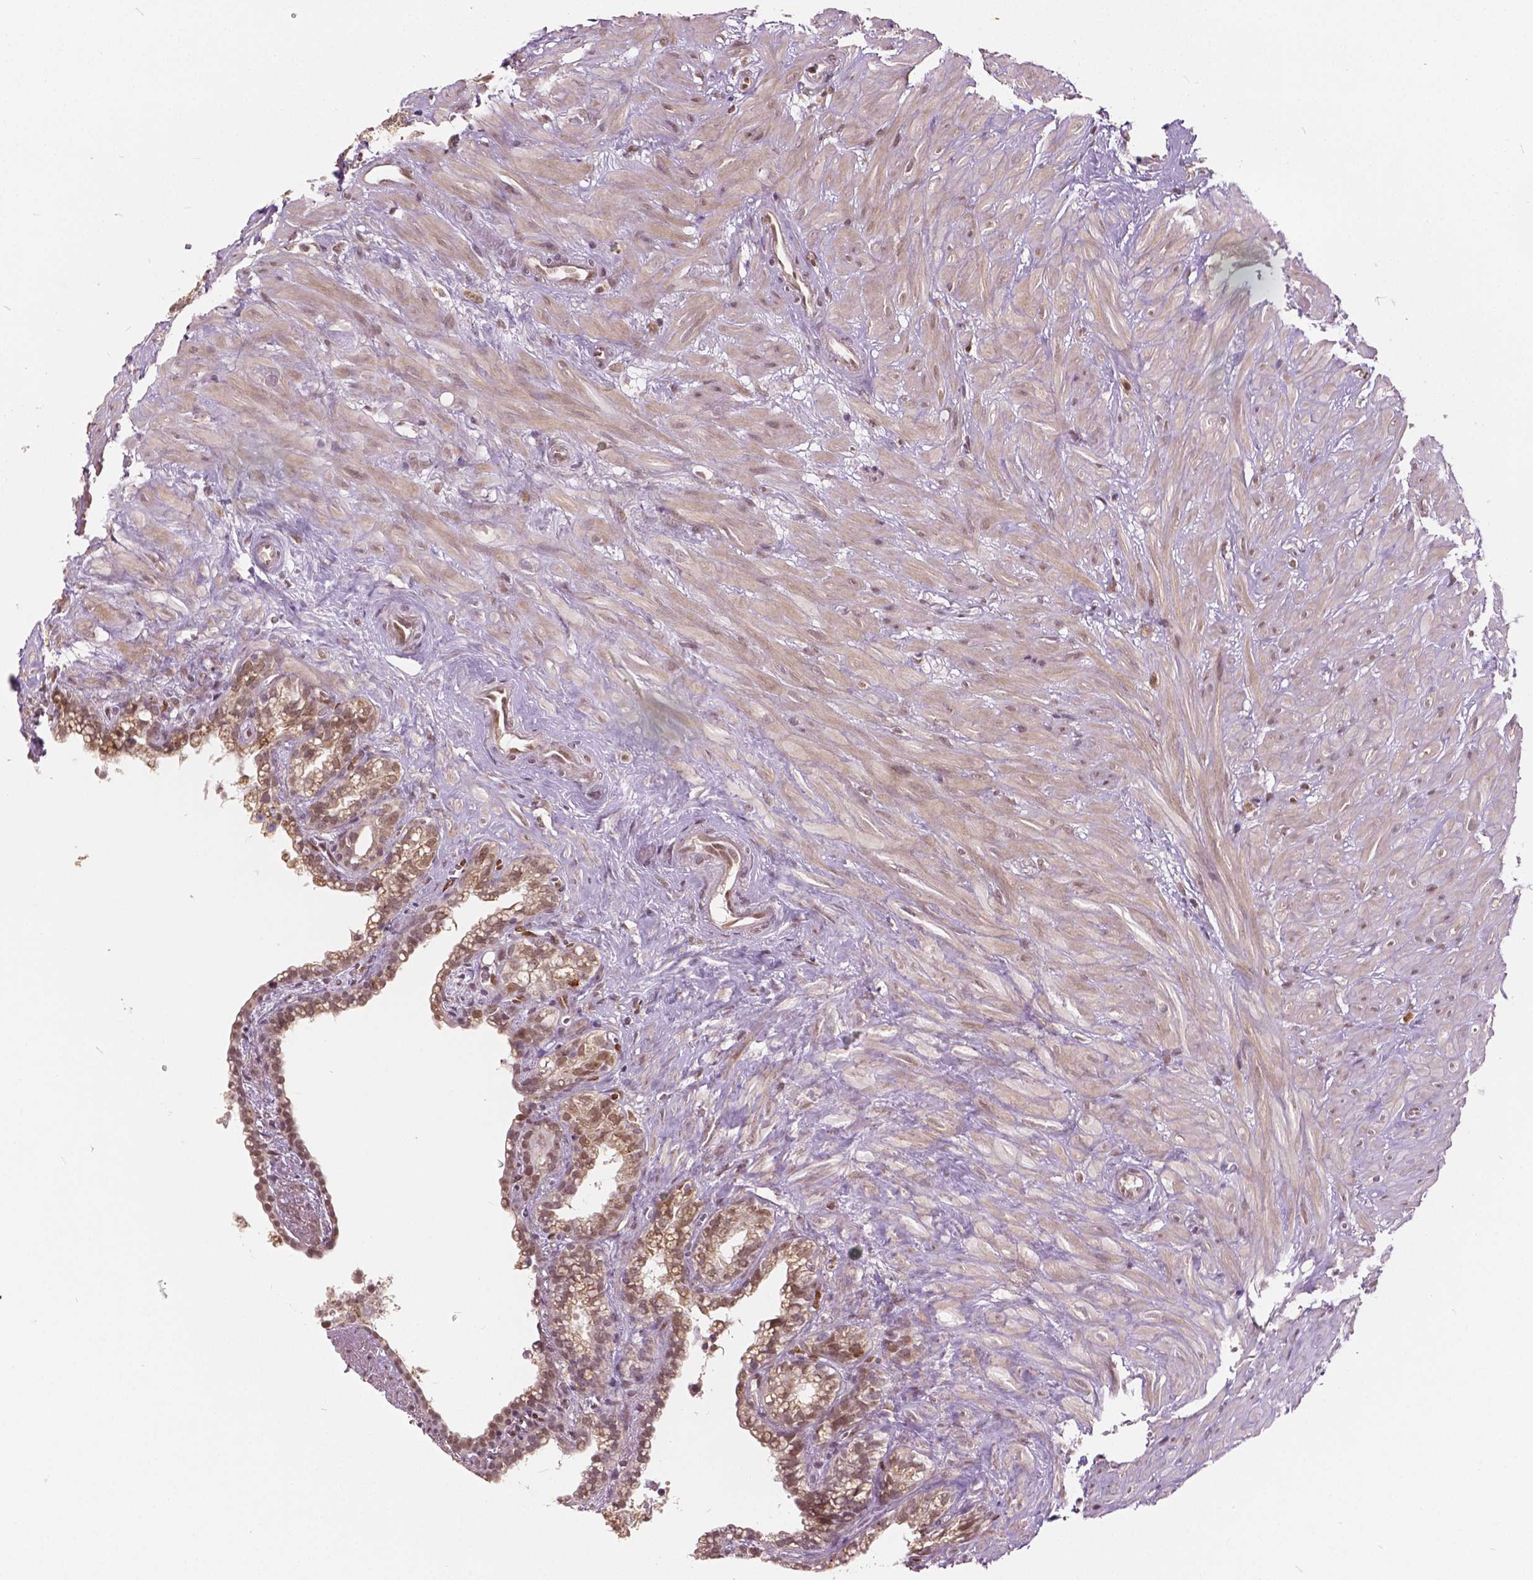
{"staining": {"intensity": "weak", "quantity": ">75%", "location": "nuclear"}, "tissue": "seminal vesicle", "cell_type": "Glandular cells", "image_type": "normal", "snomed": [{"axis": "morphology", "description": "Normal tissue, NOS"}, {"axis": "morphology", "description": "Urothelial carcinoma, NOS"}, {"axis": "topography", "description": "Urinary bladder"}, {"axis": "topography", "description": "Seminal veicle"}], "caption": "IHC micrograph of benign seminal vesicle: seminal vesicle stained using immunohistochemistry (IHC) shows low levels of weak protein expression localized specifically in the nuclear of glandular cells, appearing as a nuclear brown color.", "gene": "HMBOX1", "patient": {"sex": "male", "age": 76}}